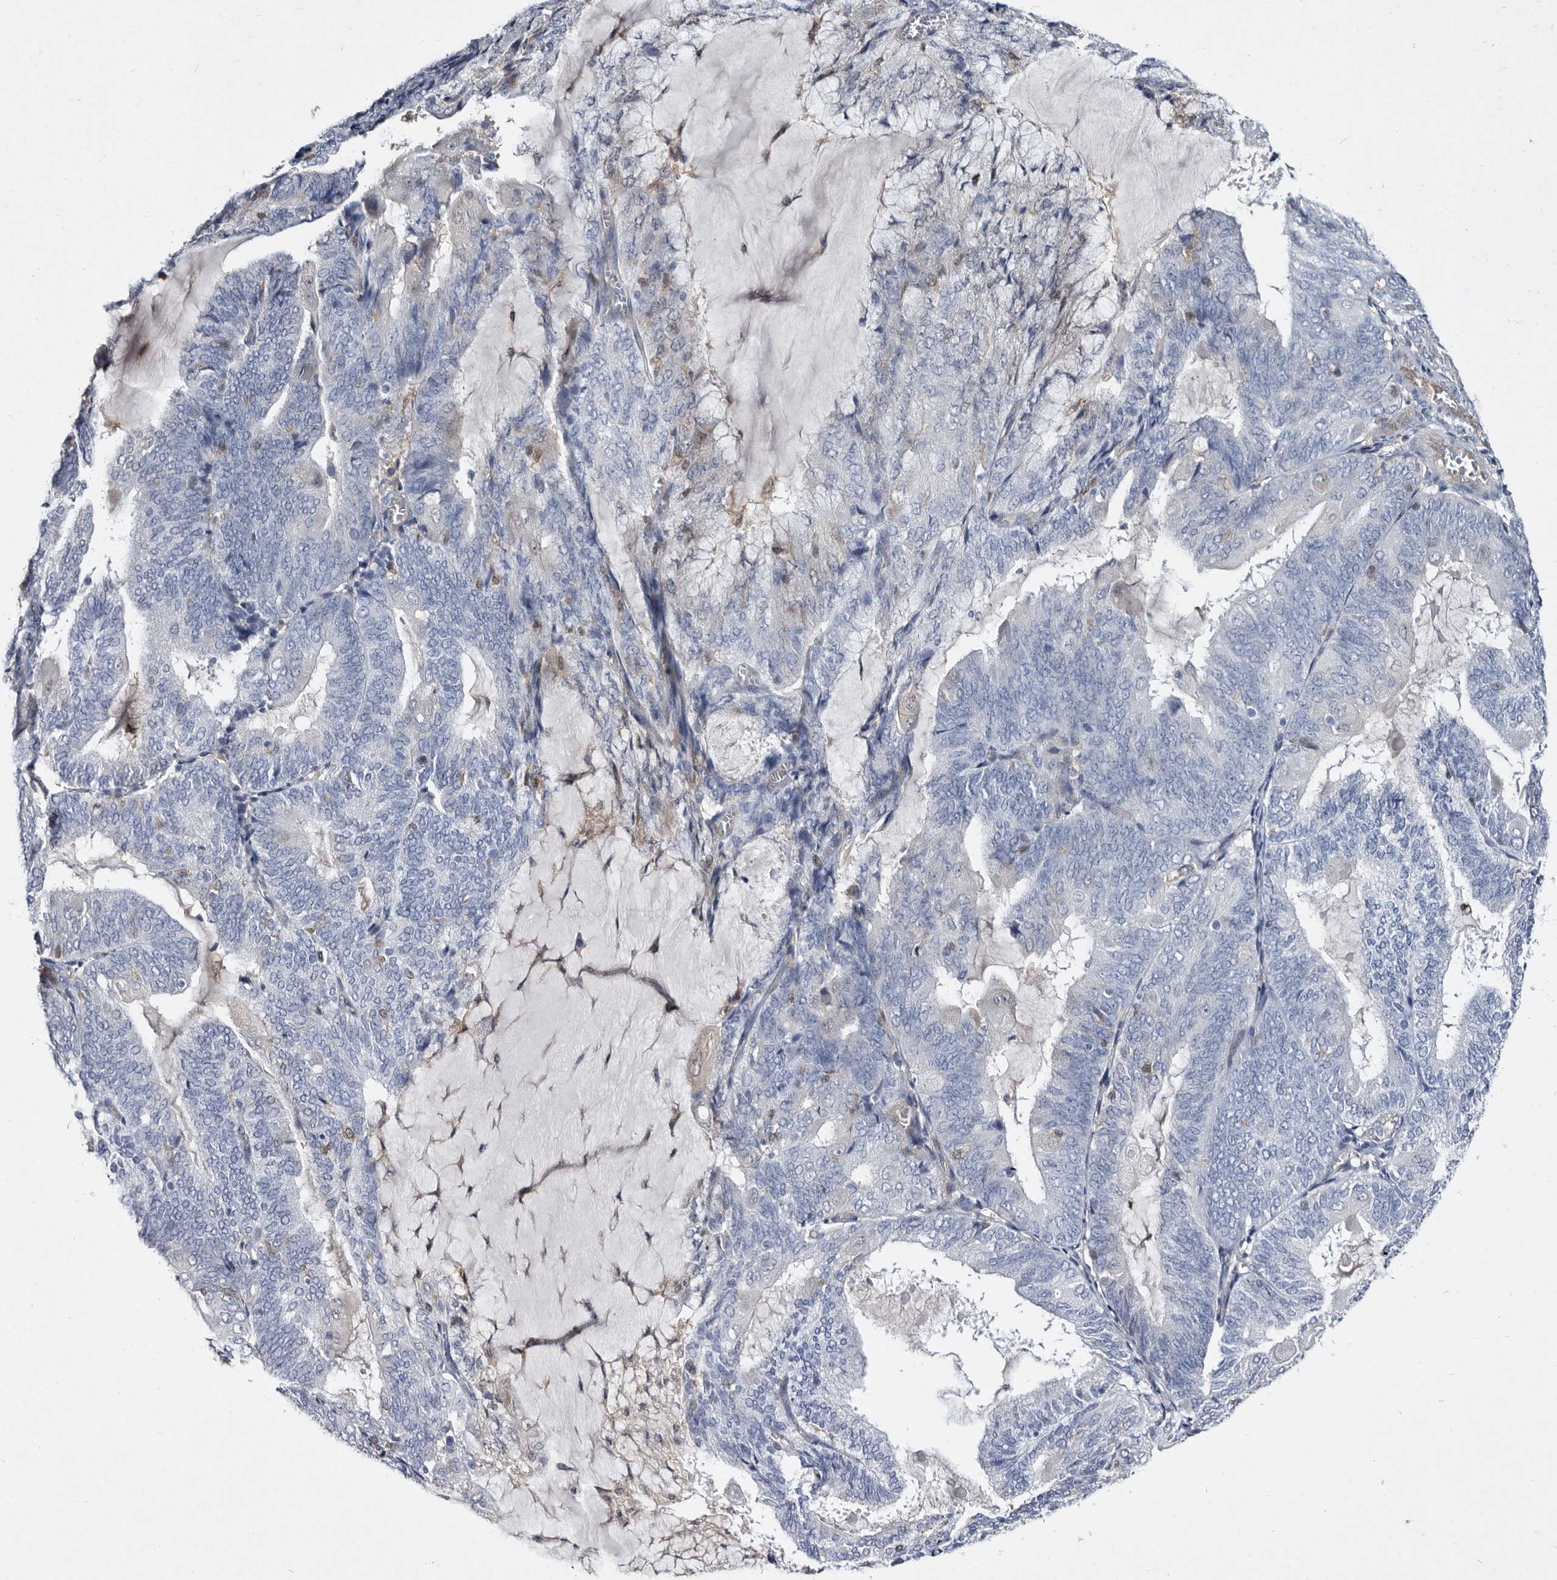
{"staining": {"intensity": "negative", "quantity": "none", "location": "none"}, "tissue": "endometrial cancer", "cell_type": "Tumor cells", "image_type": "cancer", "snomed": [{"axis": "morphology", "description": "Adenocarcinoma, NOS"}, {"axis": "topography", "description": "Endometrium"}], "caption": "Immunohistochemical staining of human endometrial cancer reveals no significant staining in tumor cells.", "gene": "SERPINB8", "patient": {"sex": "female", "age": 81}}